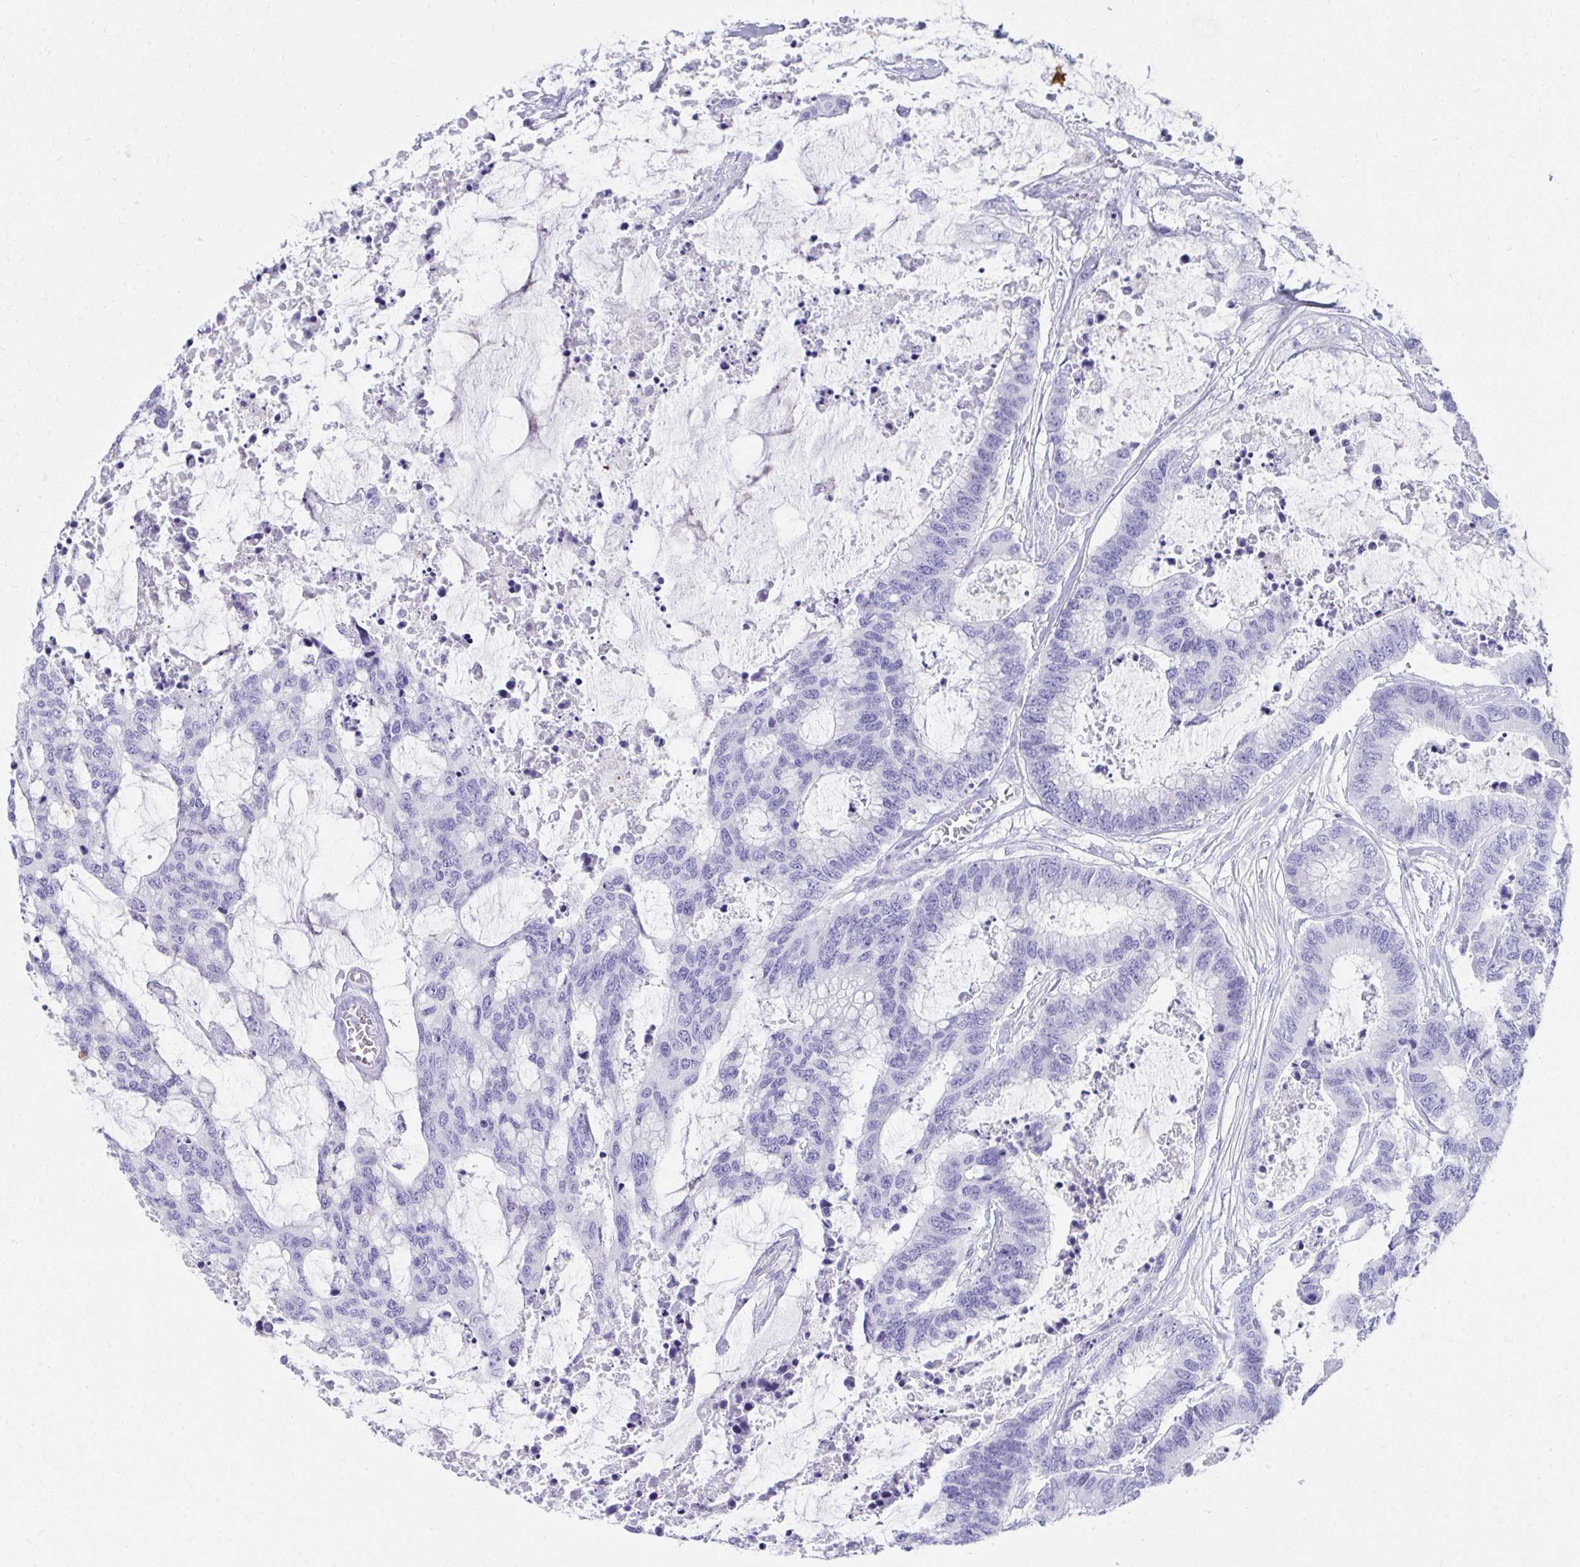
{"staining": {"intensity": "negative", "quantity": "none", "location": "none"}, "tissue": "colorectal cancer", "cell_type": "Tumor cells", "image_type": "cancer", "snomed": [{"axis": "morphology", "description": "Adenocarcinoma, NOS"}, {"axis": "topography", "description": "Rectum"}], "caption": "Colorectal adenocarcinoma stained for a protein using IHC demonstrates no expression tumor cells.", "gene": "SEC14L3", "patient": {"sex": "female", "age": 59}}